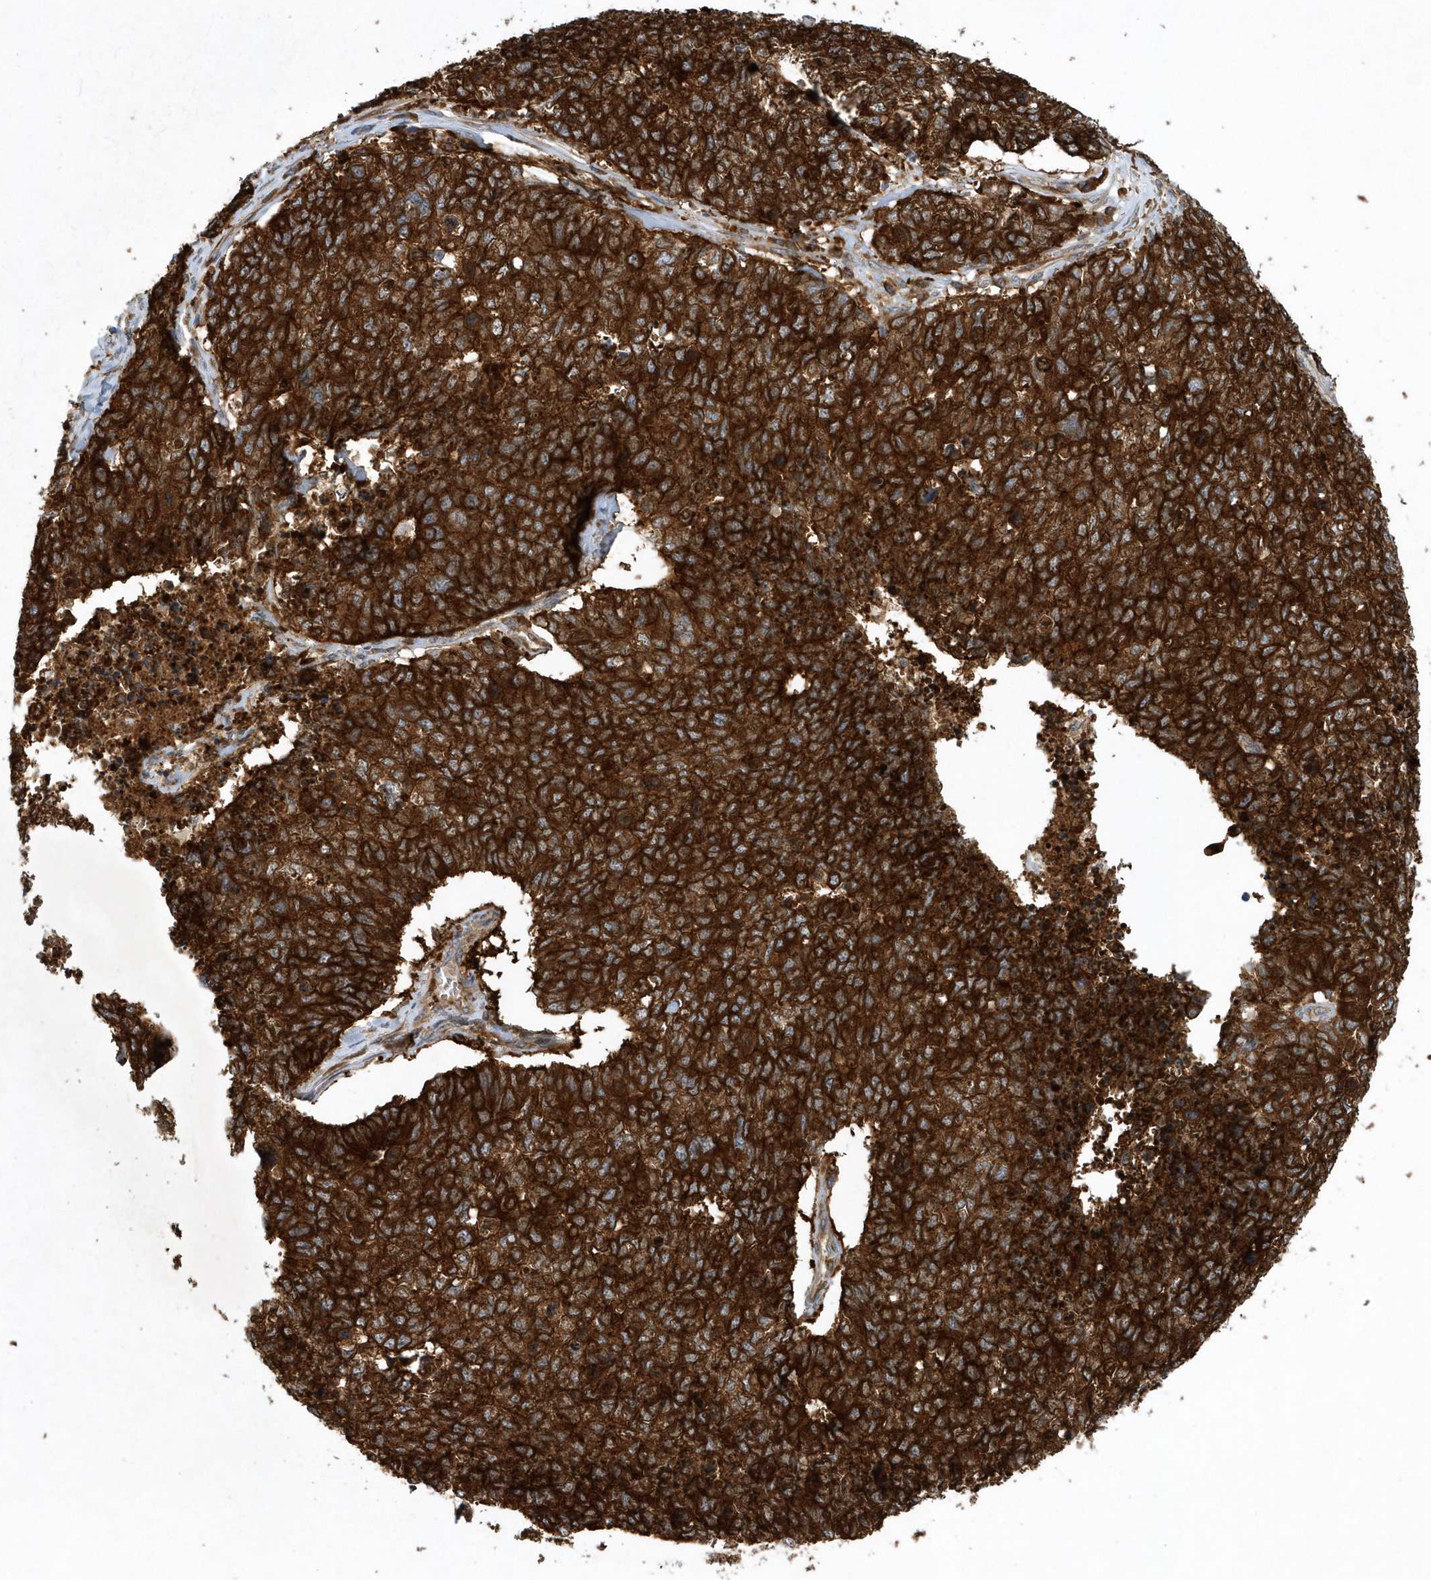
{"staining": {"intensity": "strong", "quantity": ">75%", "location": "cytoplasmic/membranous"}, "tissue": "cervical cancer", "cell_type": "Tumor cells", "image_type": "cancer", "snomed": [{"axis": "morphology", "description": "Squamous cell carcinoma, NOS"}, {"axis": "topography", "description": "Cervix"}], "caption": "There is high levels of strong cytoplasmic/membranous positivity in tumor cells of squamous cell carcinoma (cervical), as demonstrated by immunohistochemical staining (brown color).", "gene": "PAICS", "patient": {"sex": "female", "age": 63}}